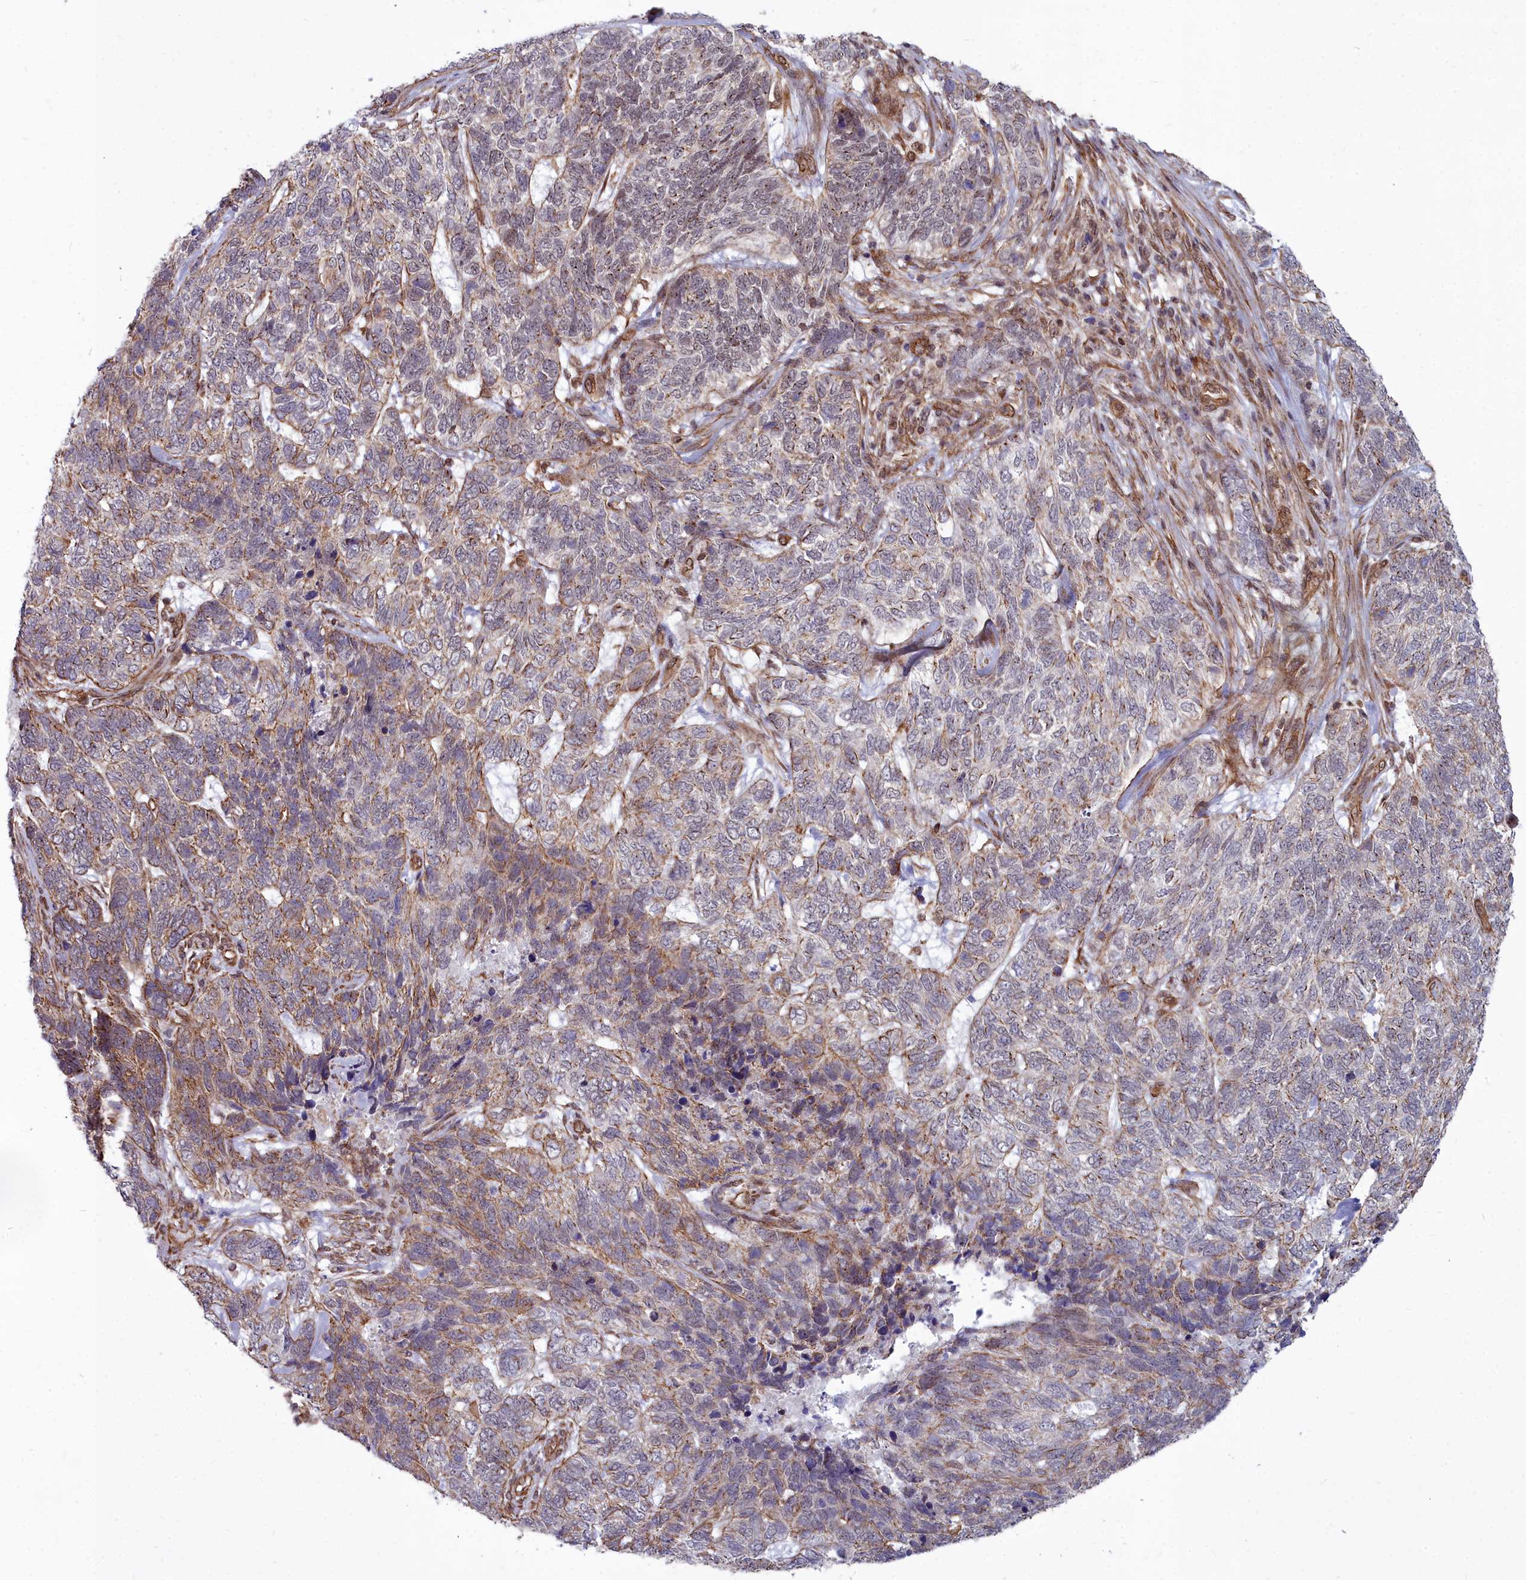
{"staining": {"intensity": "moderate", "quantity": "<25%", "location": "cytoplasmic/membranous"}, "tissue": "skin cancer", "cell_type": "Tumor cells", "image_type": "cancer", "snomed": [{"axis": "morphology", "description": "Basal cell carcinoma"}, {"axis": "topography", "description": "Skin"}], "caption": "IHC (DAB (3,3'-diaminobenzidine)) staining of skin cancer (basal cell carcinoma) reveals moderate cytoplasmic/membranous protein expression in approximately <25% of tumor cells.", "gene": "YJU2", "patient": {"sex": "female", "age": 65}}